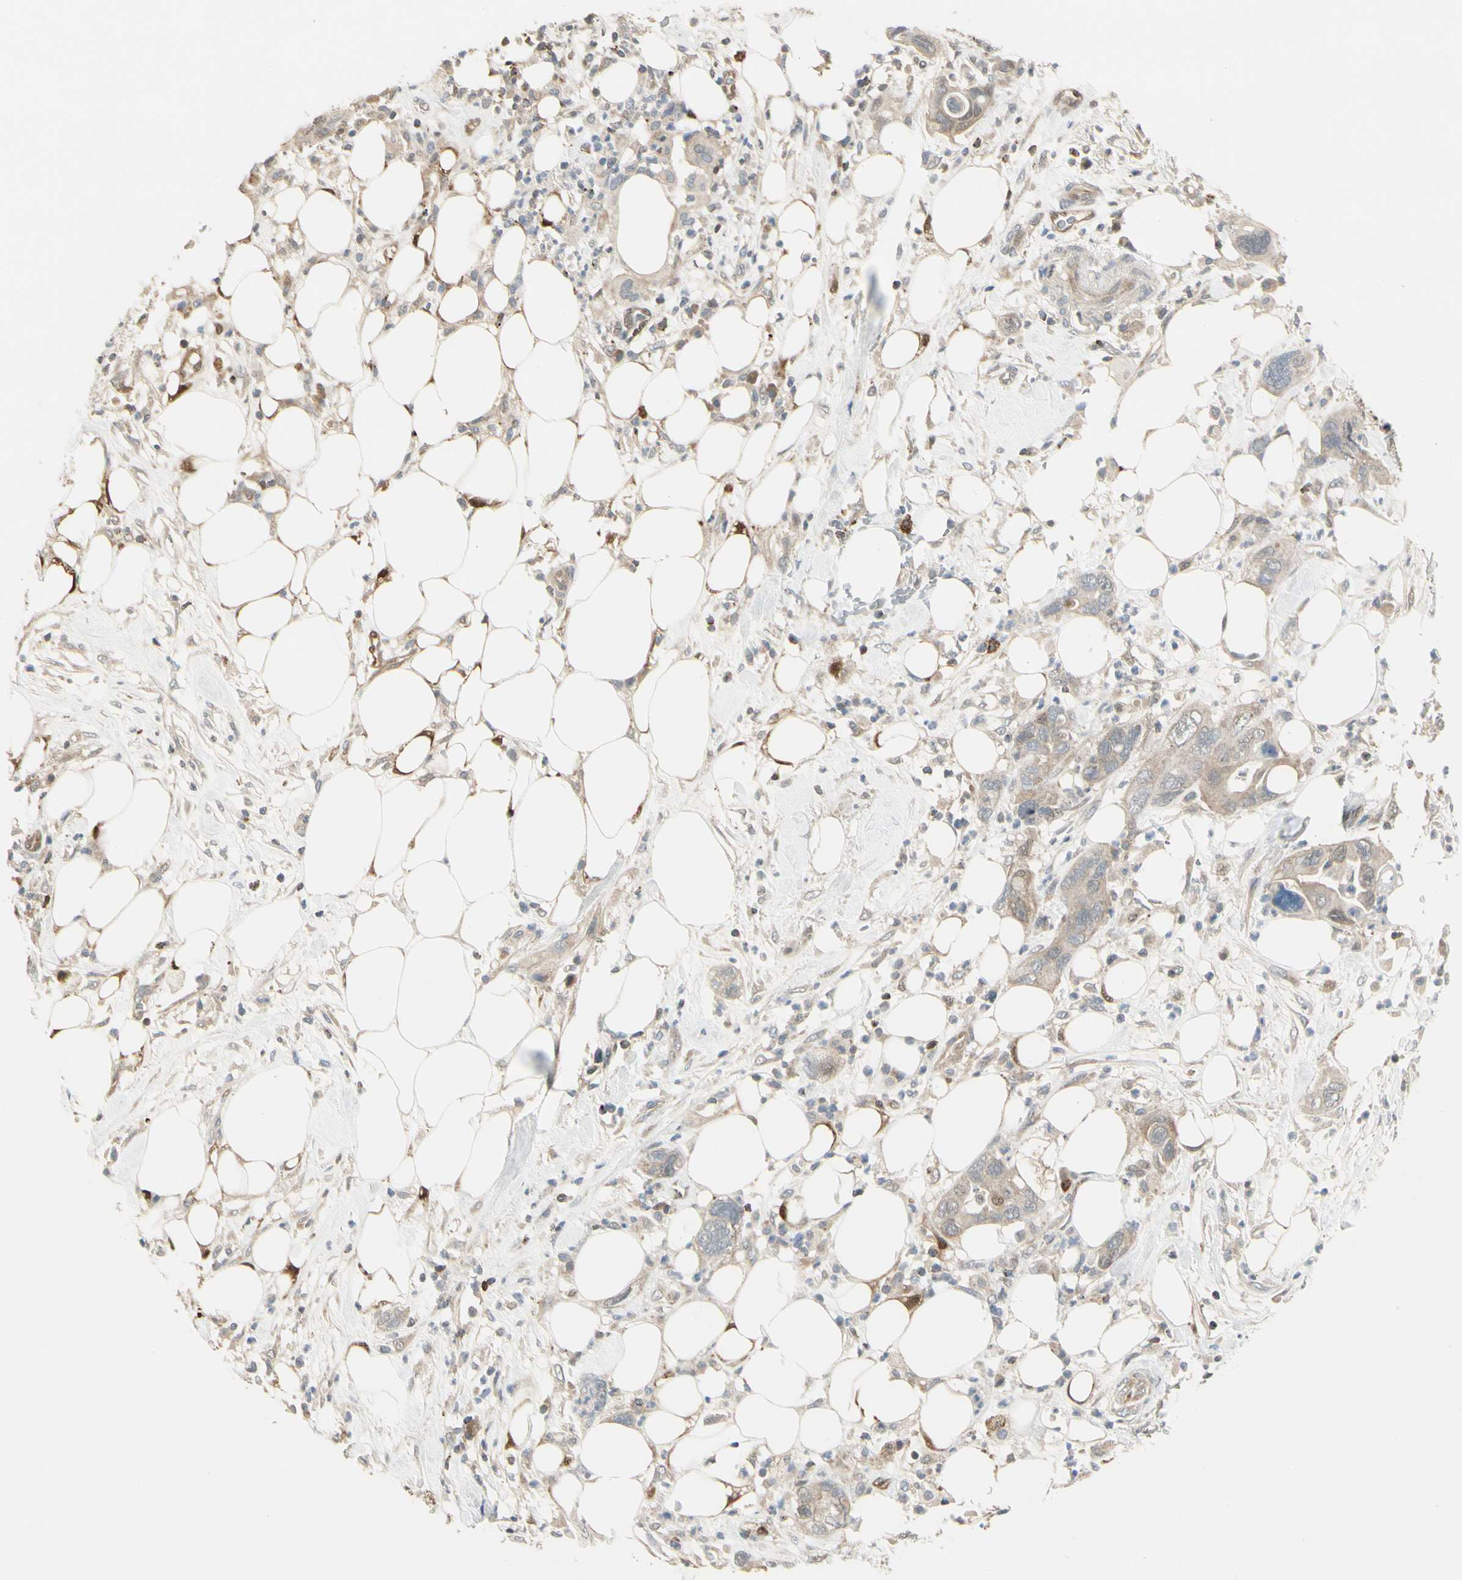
{"staining": {"intensity": "weak", "quantity": ">75%", "location": "cytoplasmic/membranous"}, "tissue": "pancreatic cancer", "cell_type": "Tumor cells", "image_type": "cancer", "snomed": [{"axis": "morphology", "description": "Adenocarcinoma, NOS"}, {"axis": "topography", "description": "Pancreas"}], "caption": "This histopathology image exhibits IHC staining of pancreatic cancer, with low weak cytoplasmic/membranous staining in approximately >75% of tumor cells.", "gene": "EVC", "patient": {"sex": "female", "age": 71}}